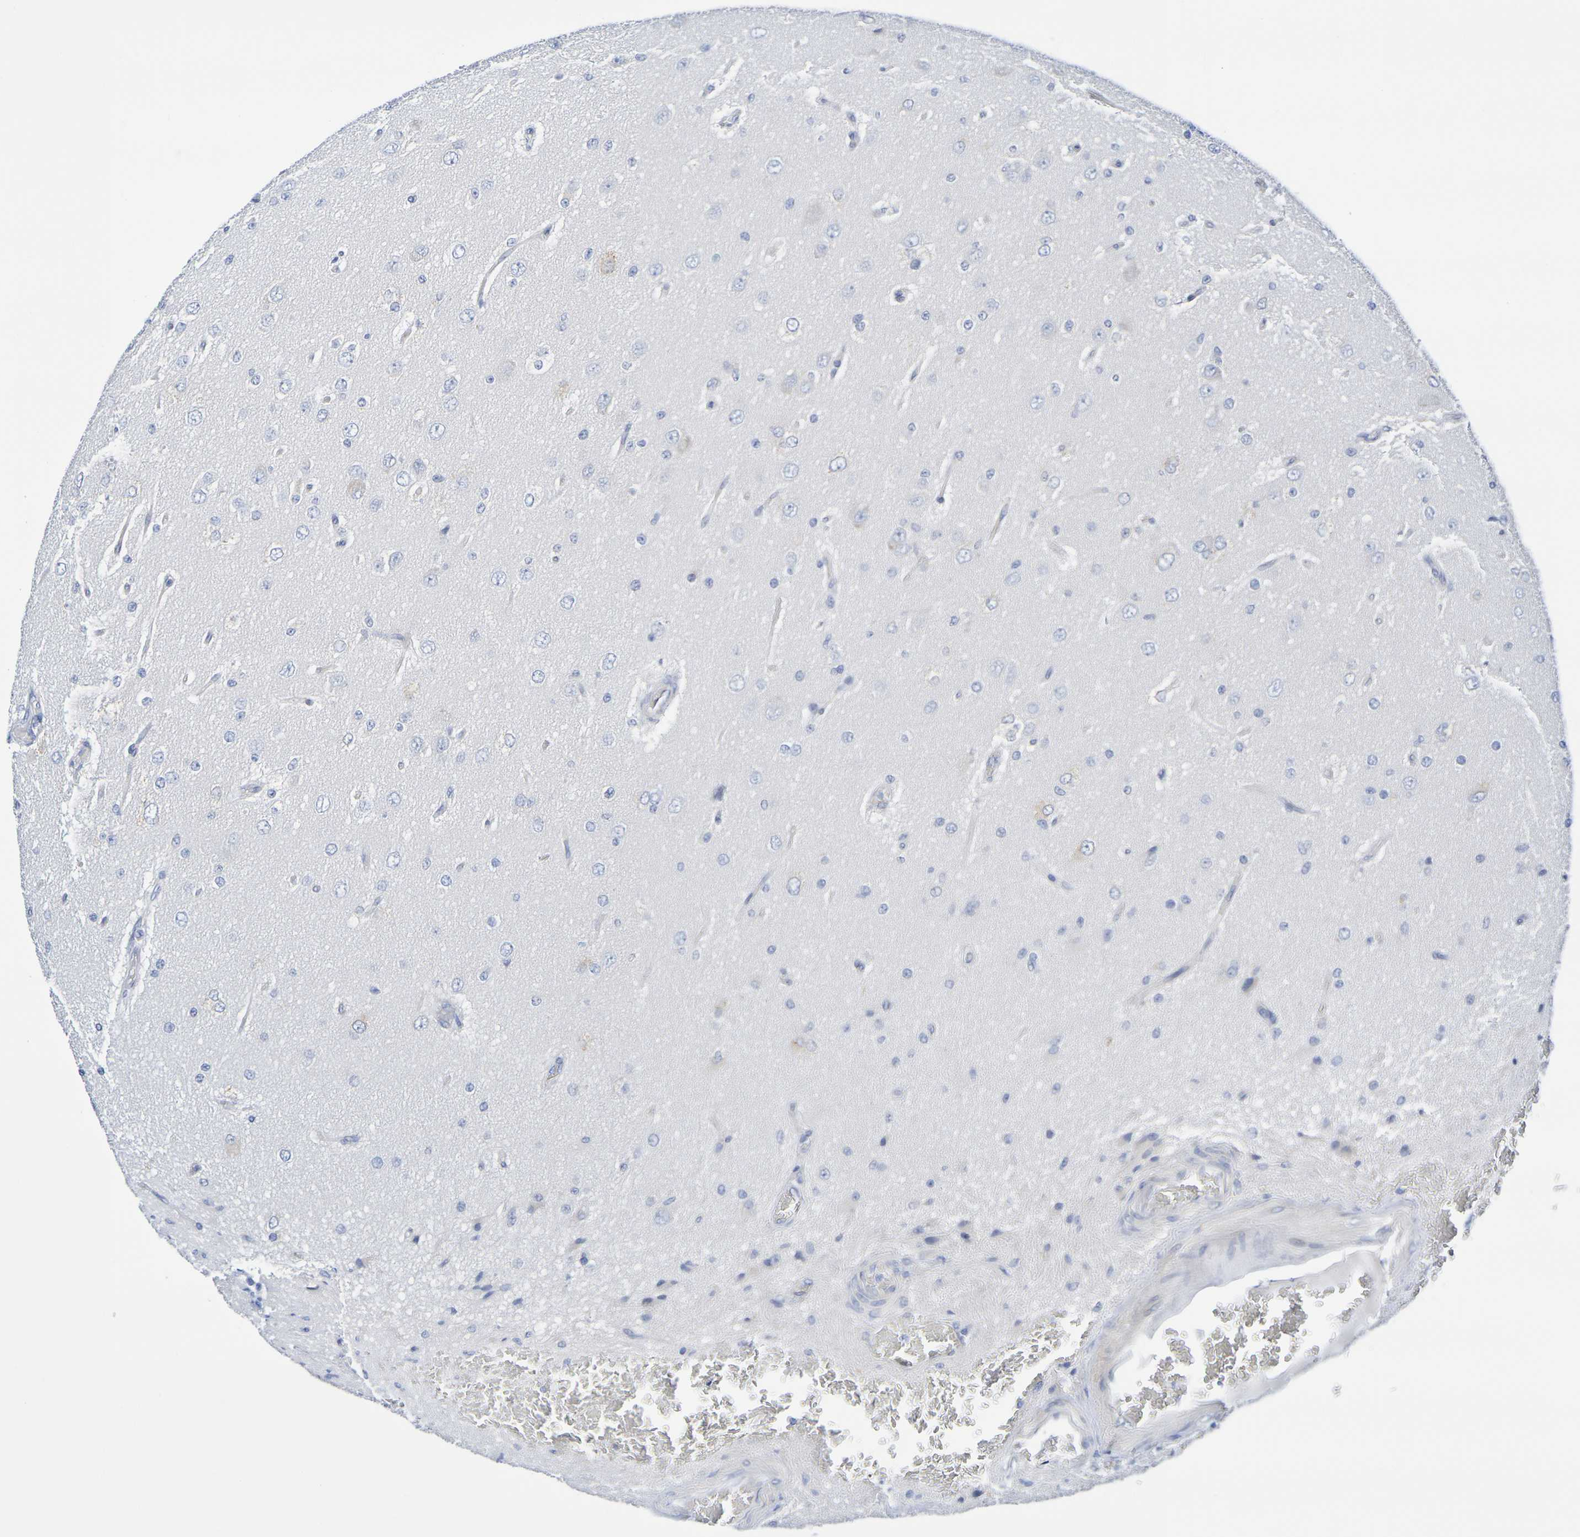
{"staining": {"intensity": "negative", "quantity": "none", "location": "none"}, "tissue": "glioma", "cell_type": "Tumor cells", "image_type": "cancer", "snomed": [{"axis": "morphology", "description": "Glioma, malignant, High grade"}, {"axis": "topography", "description": "pancreas cauda"}], "caption": "Malignant glioma (high-grade) was stained to show a protein in brown. There is no significant positivity in tumor cells. (DAB IHC with hematoxylin counter stain).", "gene": "TMCC3", "patient": {"sex": "male", "age": 60}}